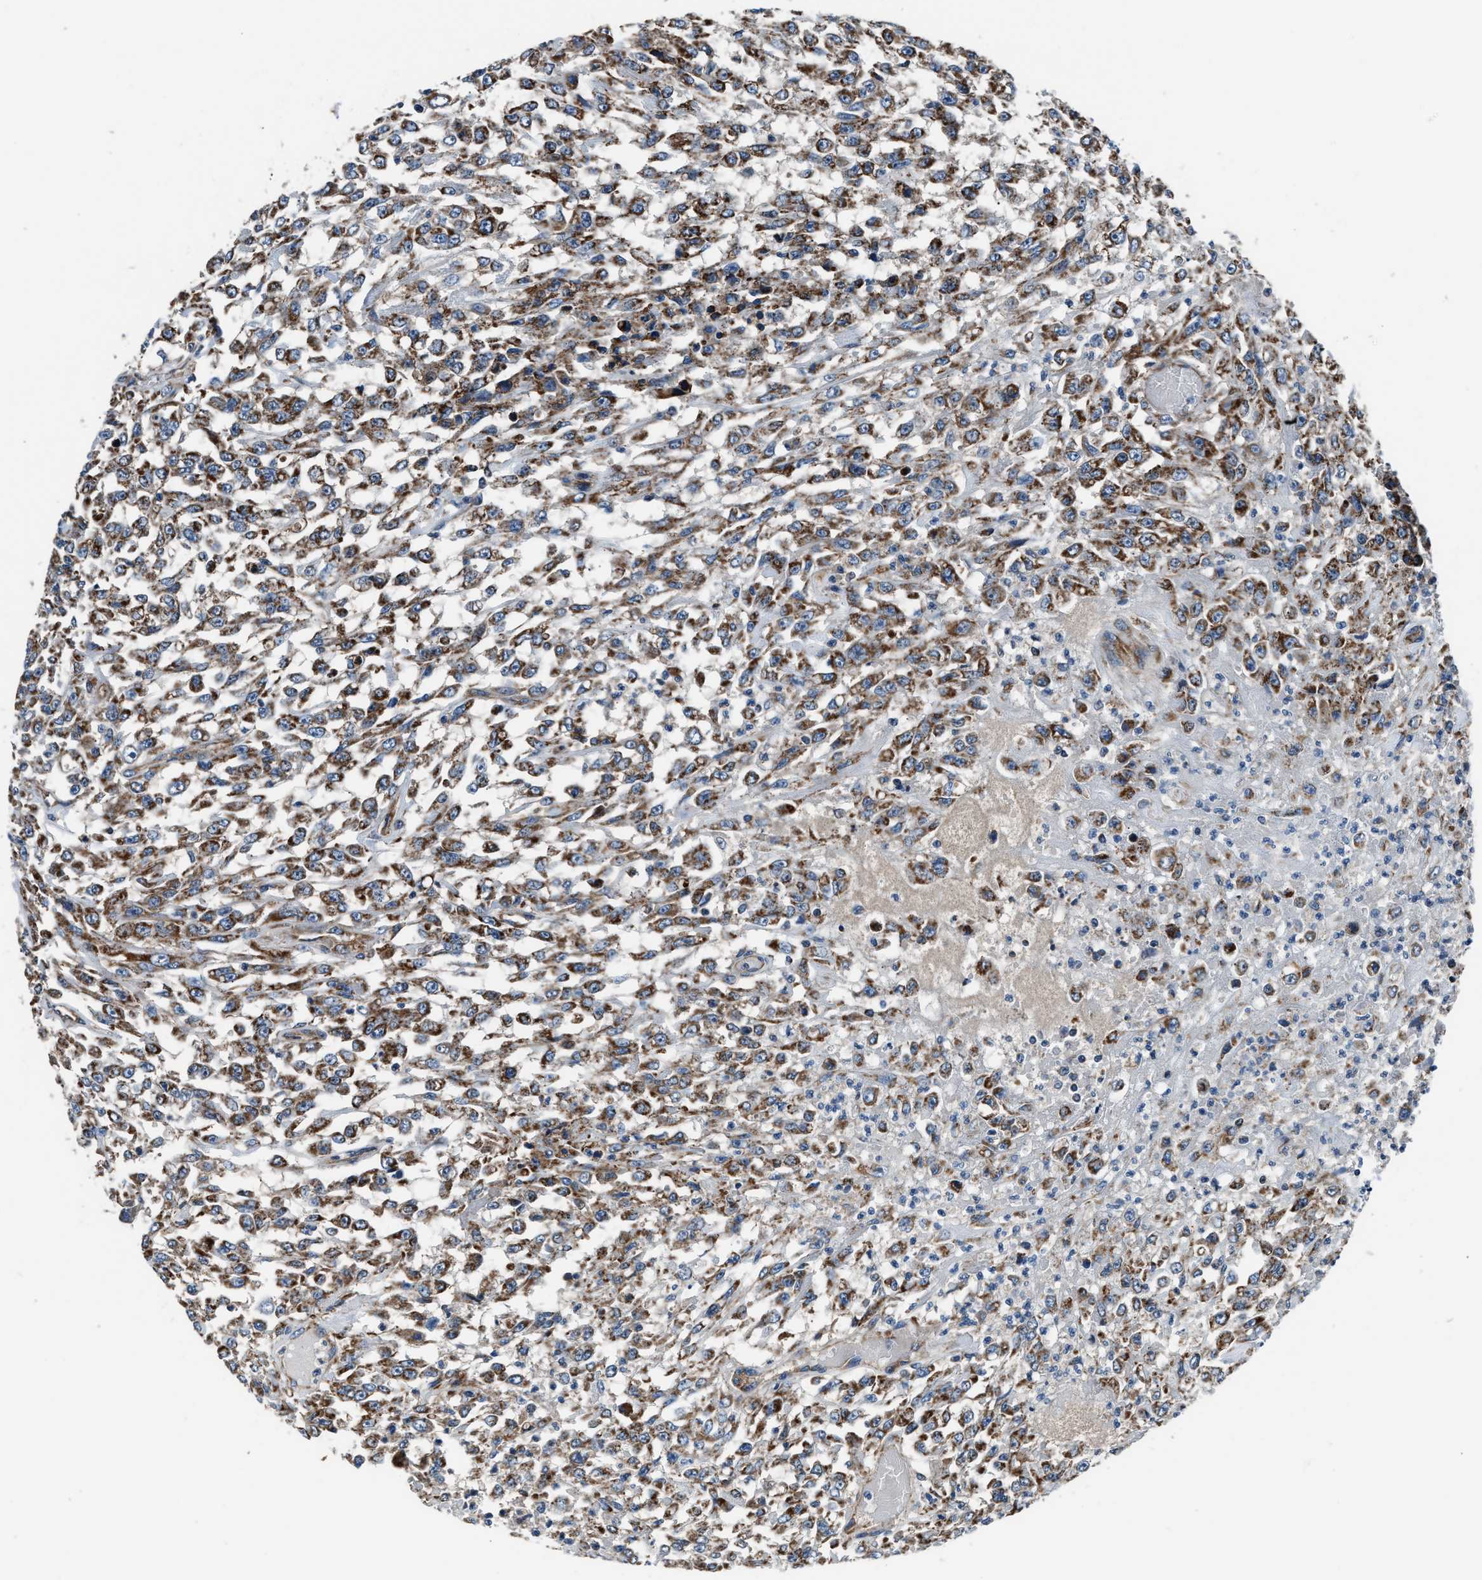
{"staining": {"intensity": "moderate", "quantity": ">75%", "location": "cytoplasmic/membranous"}, "tissue": "urothelial cancer", "cell_type": "Tumor cells", "image_type": "cancer", "snomed": [{"axis": "morphology", "description": "Urothelial carcinoma, High grade"}, {"axis": "topography", "description": "Urinary bladder"}], "caption": "Protein expression analysis of human urothelial carcinoma (high-grade) reveals moderate cytoplasmic/membranous staining in approximately >75% of tumor cells.", "gene": "GGCT", "patient": {"sex": "male", "age": 46}}